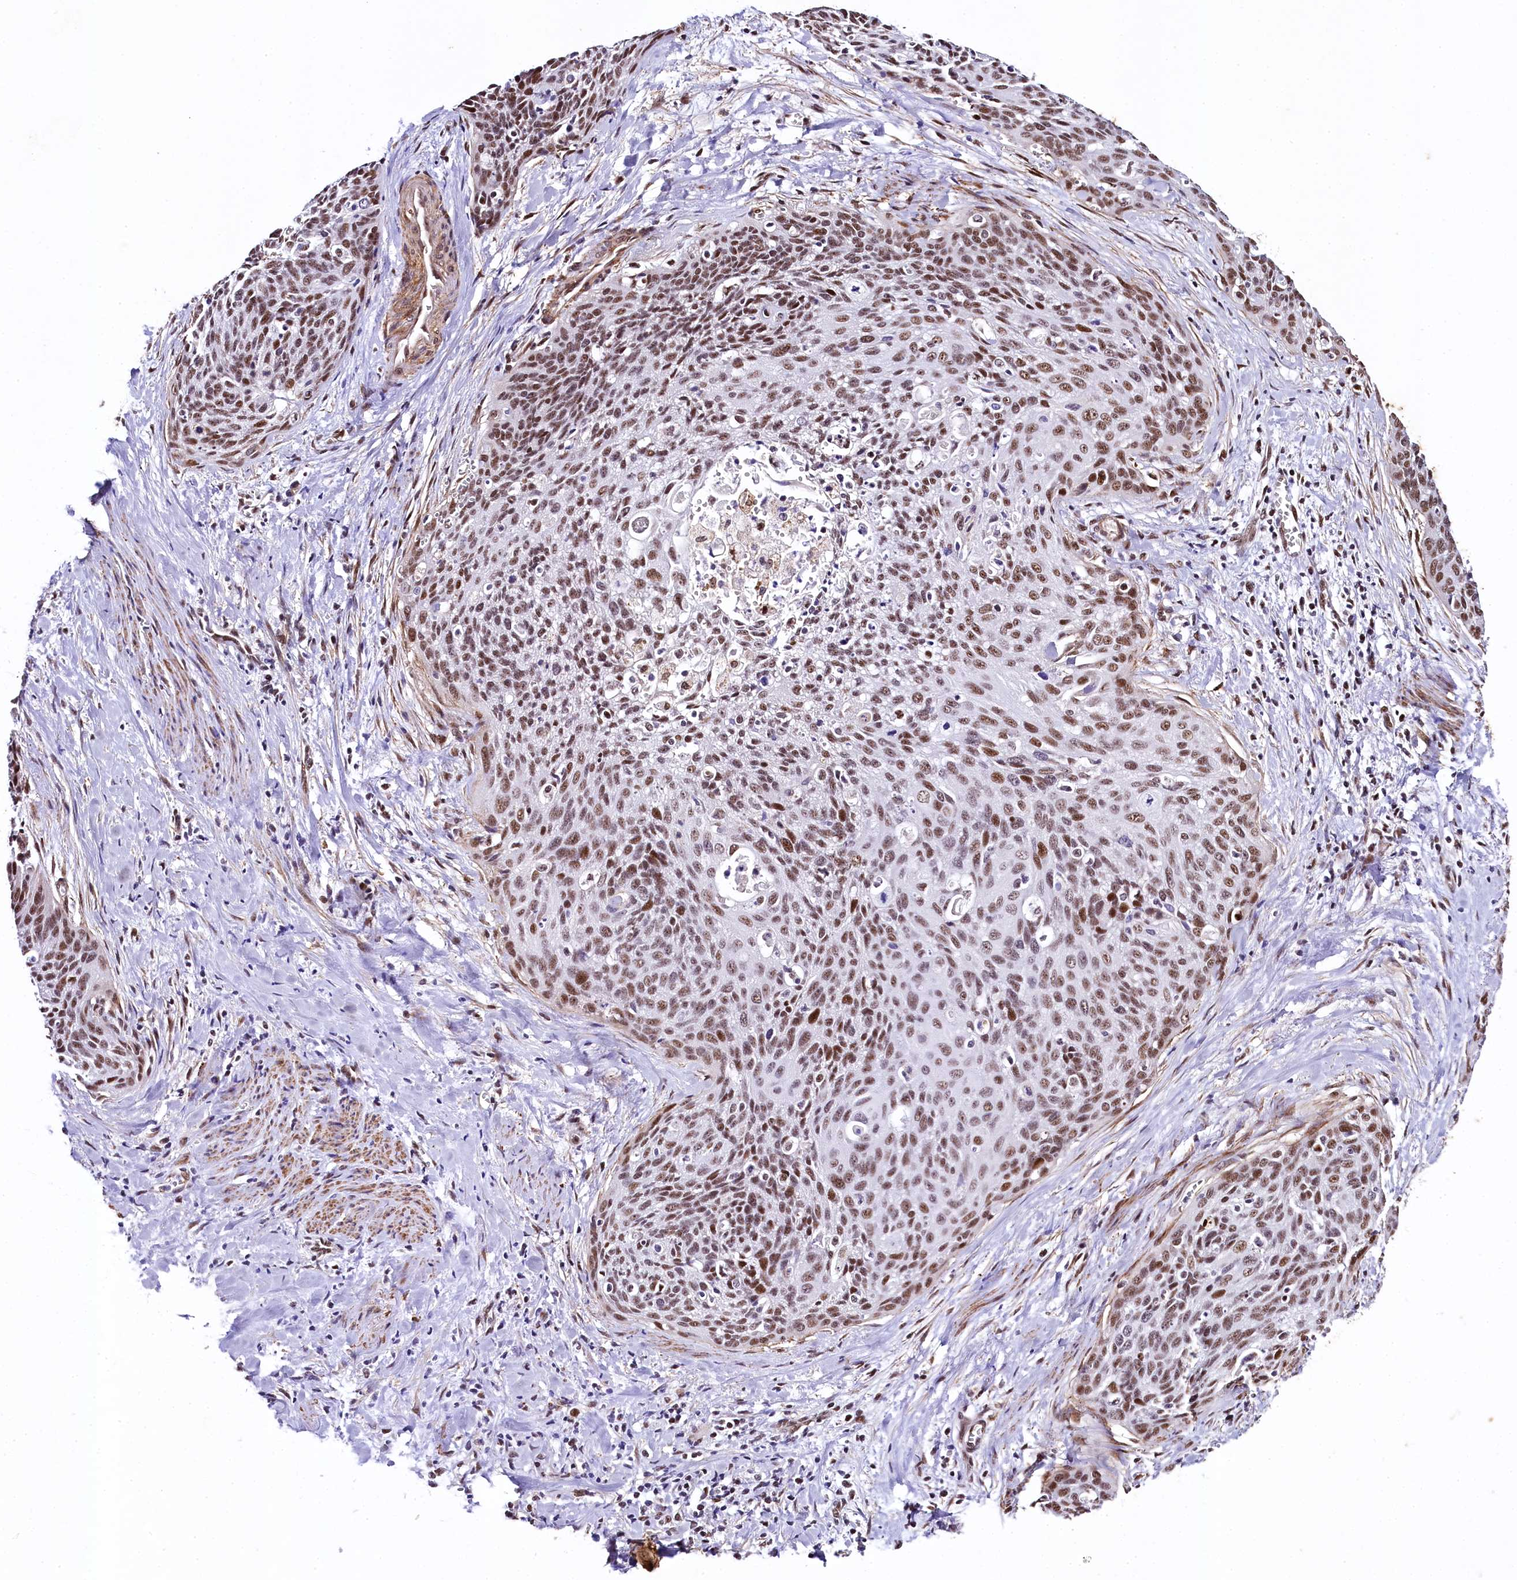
{"staining": {"intensity": "moderate", "quantity": ">75%", "location": "nuclear"}, "tissue": "cervical cancer", "cell_type": "Tumor cells", "image_type": "cancer", "snomed": [{"axis": "morphology", "description": "Squamous cell carcinoma, NOS"}, {"axis": "topography", "description": "Cervix"}], "caption": "Moderate nuclear protein expression is identified in approximately >75% of tumor cells in cervical squamous cell carcinoma.", "gene": "SAMD10", "patient": {"sex": "female", "age": 55}}